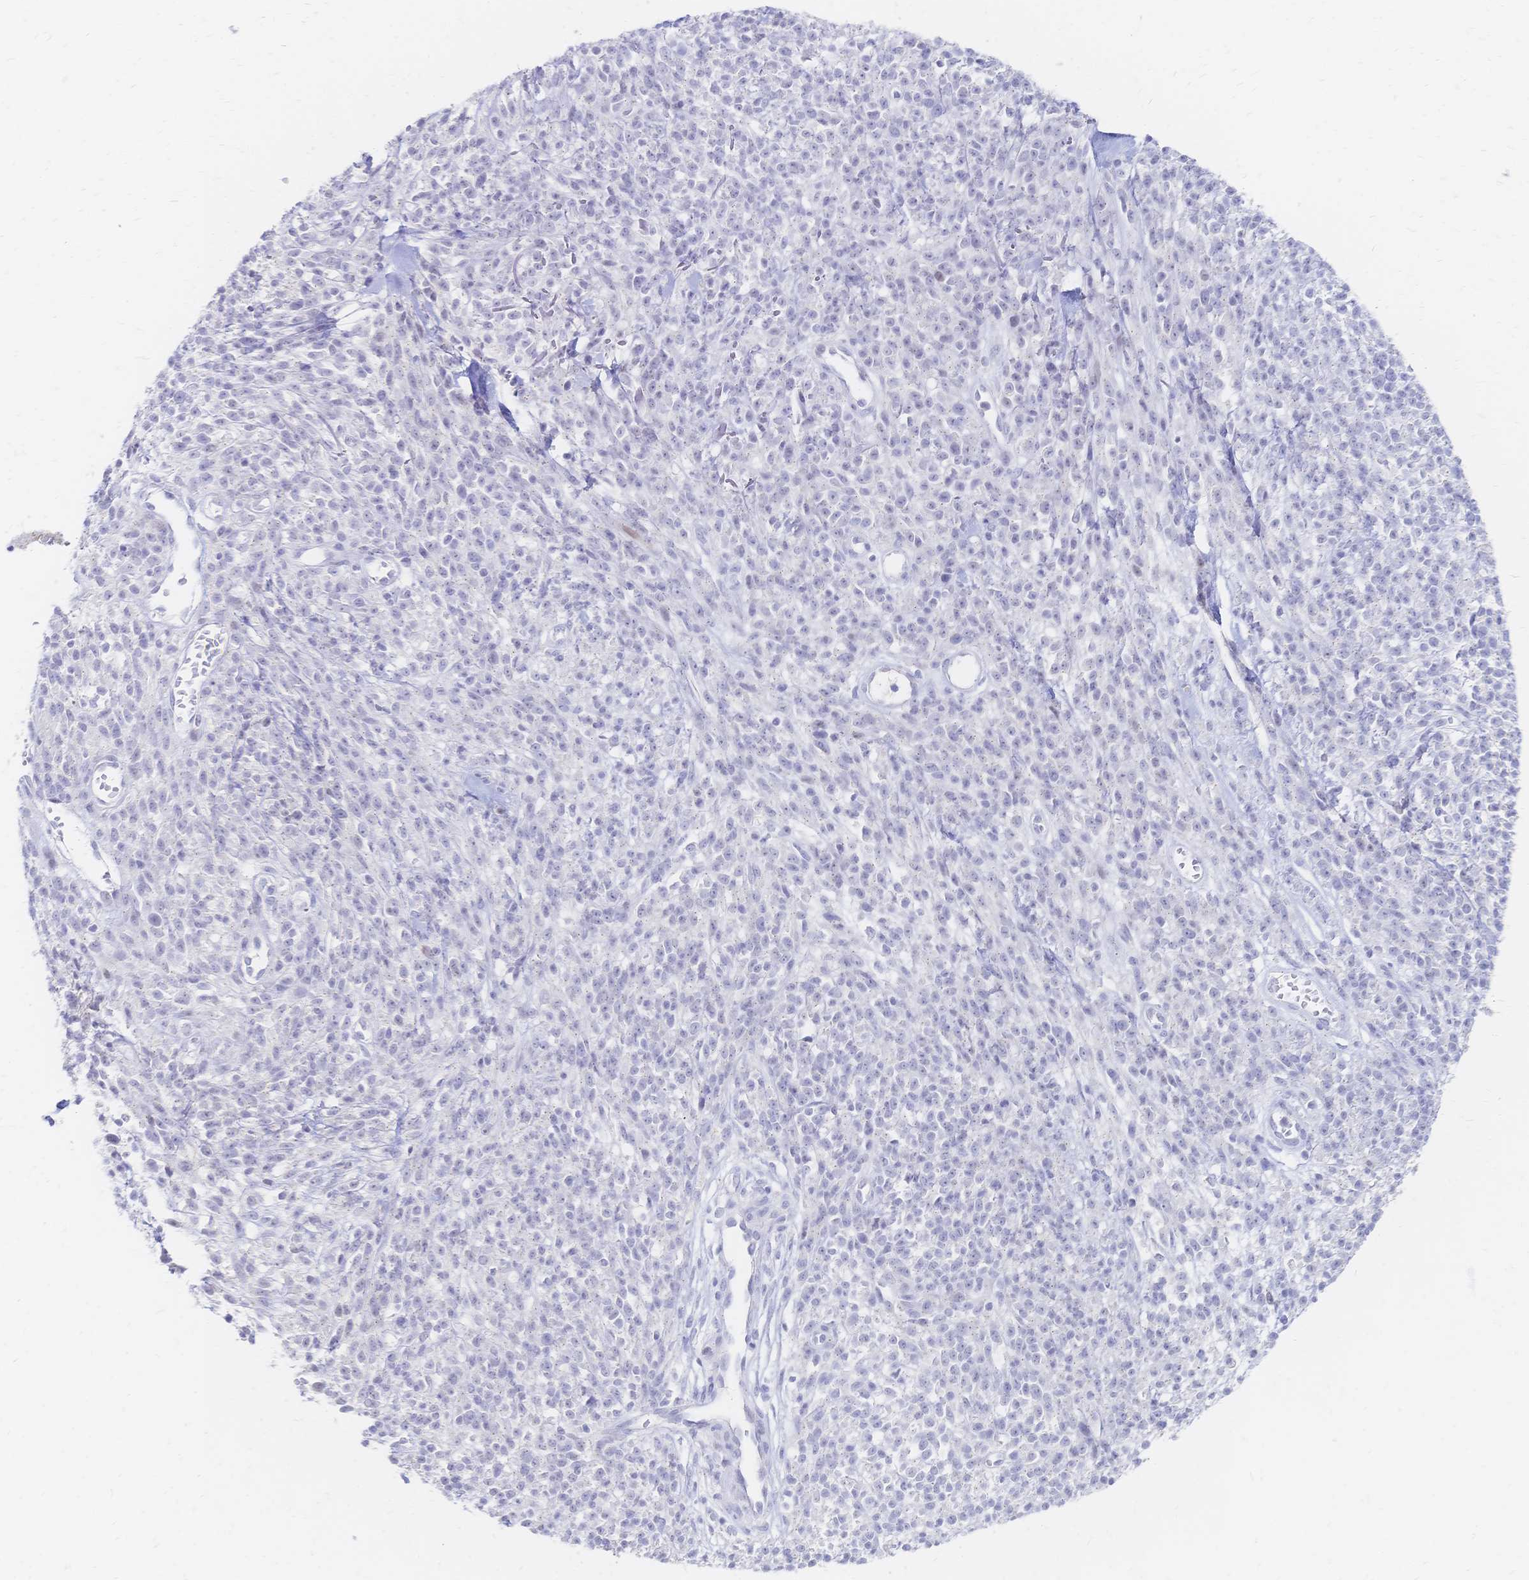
{"staining": {"intensity": "negative", "quantity": "none", "location": "none"}, "tissue": "melanoma", "cell_type": "Tumor cells", "image_type": "cancer", "snomed": [{"axis": "morphology", "description": "Malignant melanoma, NOS"}, {"axis": "topography", "description": "Skin"}, {"axis": "topography", "description": "Skin of trunk"}], "caption": "IHC of malignant melanoma exhibits no positivity in tumor cells. (Brightfield microscopy of DAB IHC at high magnification).", "gene": "PSORS1C2", "patient": {"sex": "male", "age": 74}}